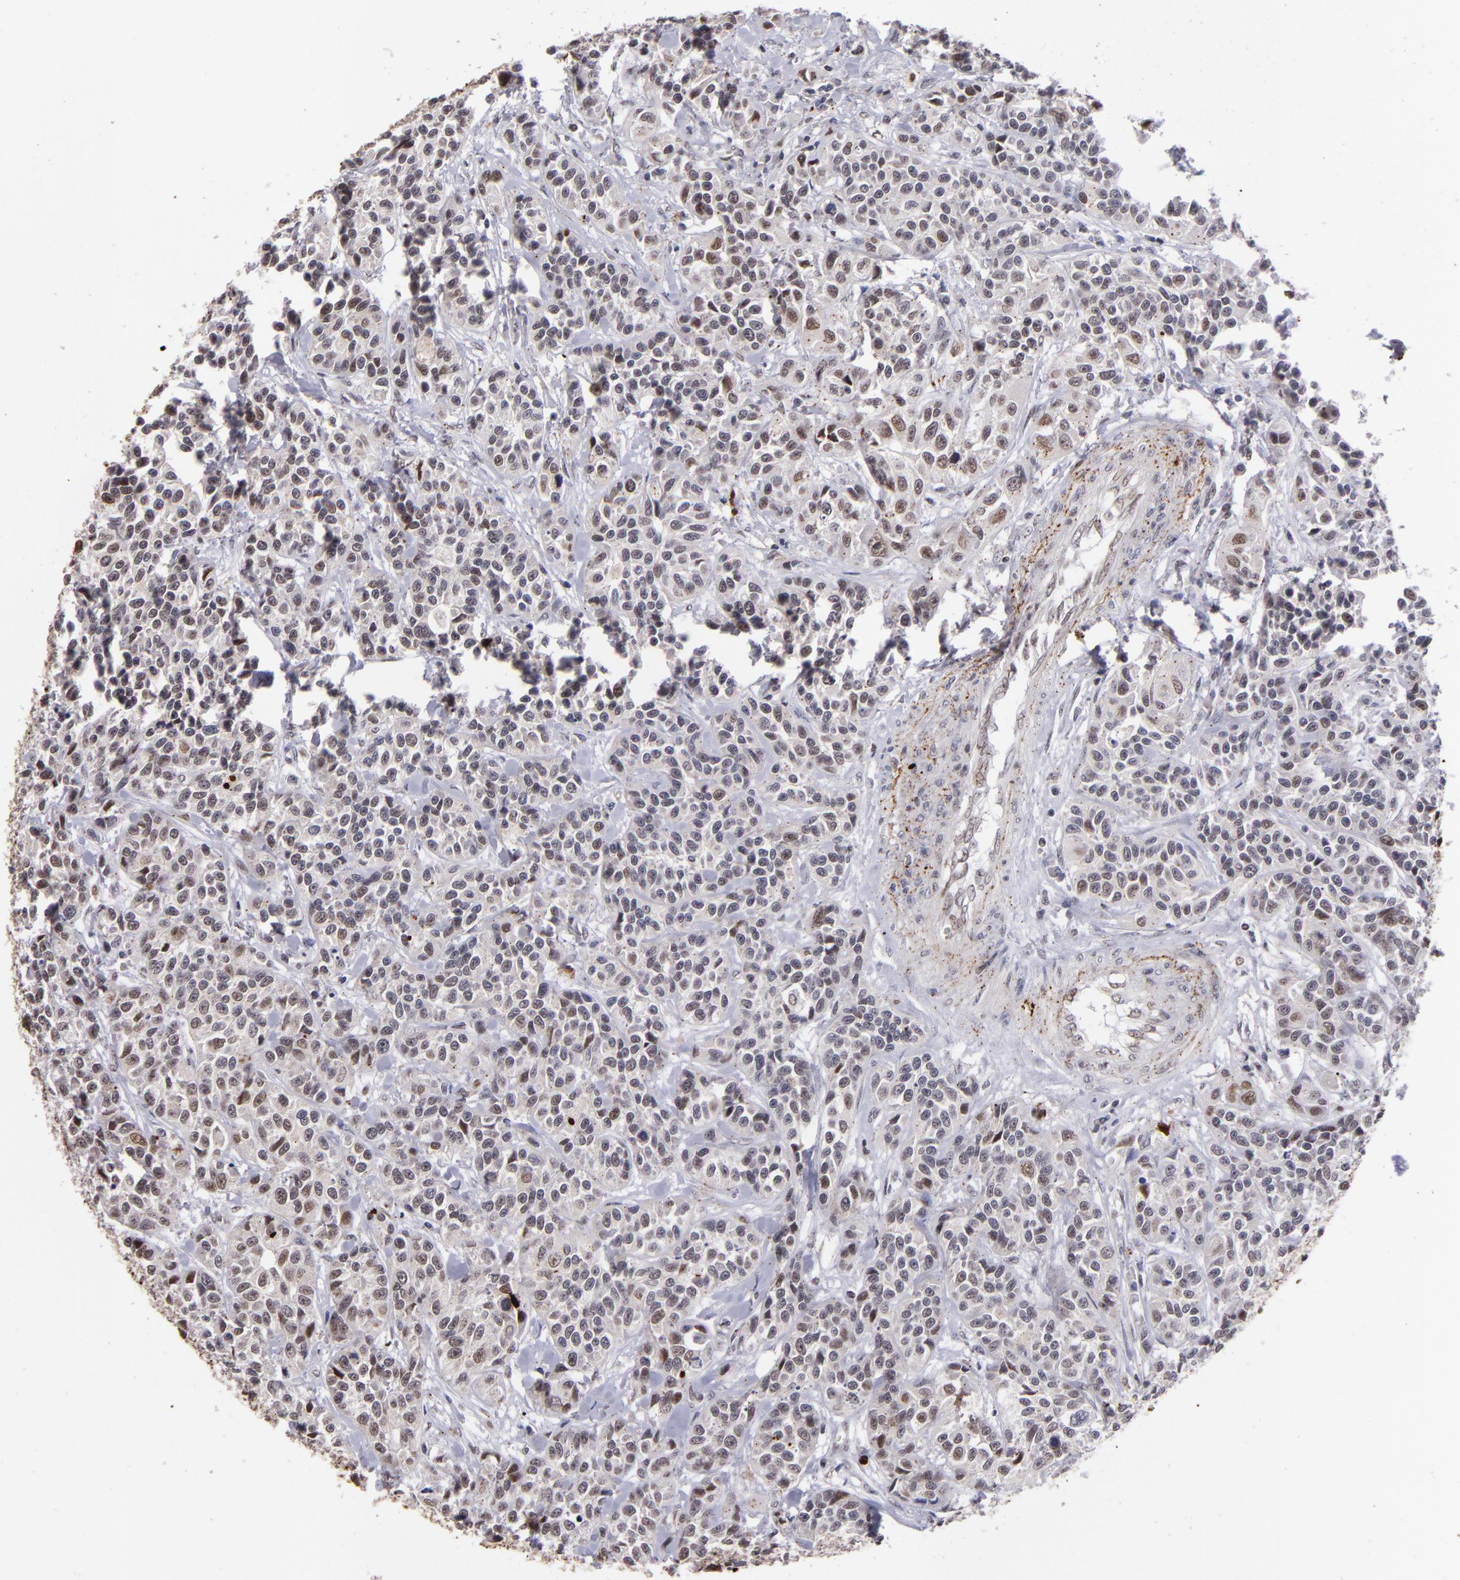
{"staining": {"intensity": "moderate", "quantity": "25%-75%", "location": "nuclear"}, "tissue": "urothelial cancer", "cell_type": "Tumor cells", "image_type": "cancer", "snomed": [{"axis": "morphology", "description": "Urothelial carcinoma, High grade"}, {"axis": "topography", "description": "Urinary bladder"}], "caption": "Urothelial cancer was stained to show a protein in brown. There is medium levels of moderate nuclear expression in about 25%-75% of tumor cells.", "gene": "RXRG", "patient": {"sex": "female", "age": 81}}